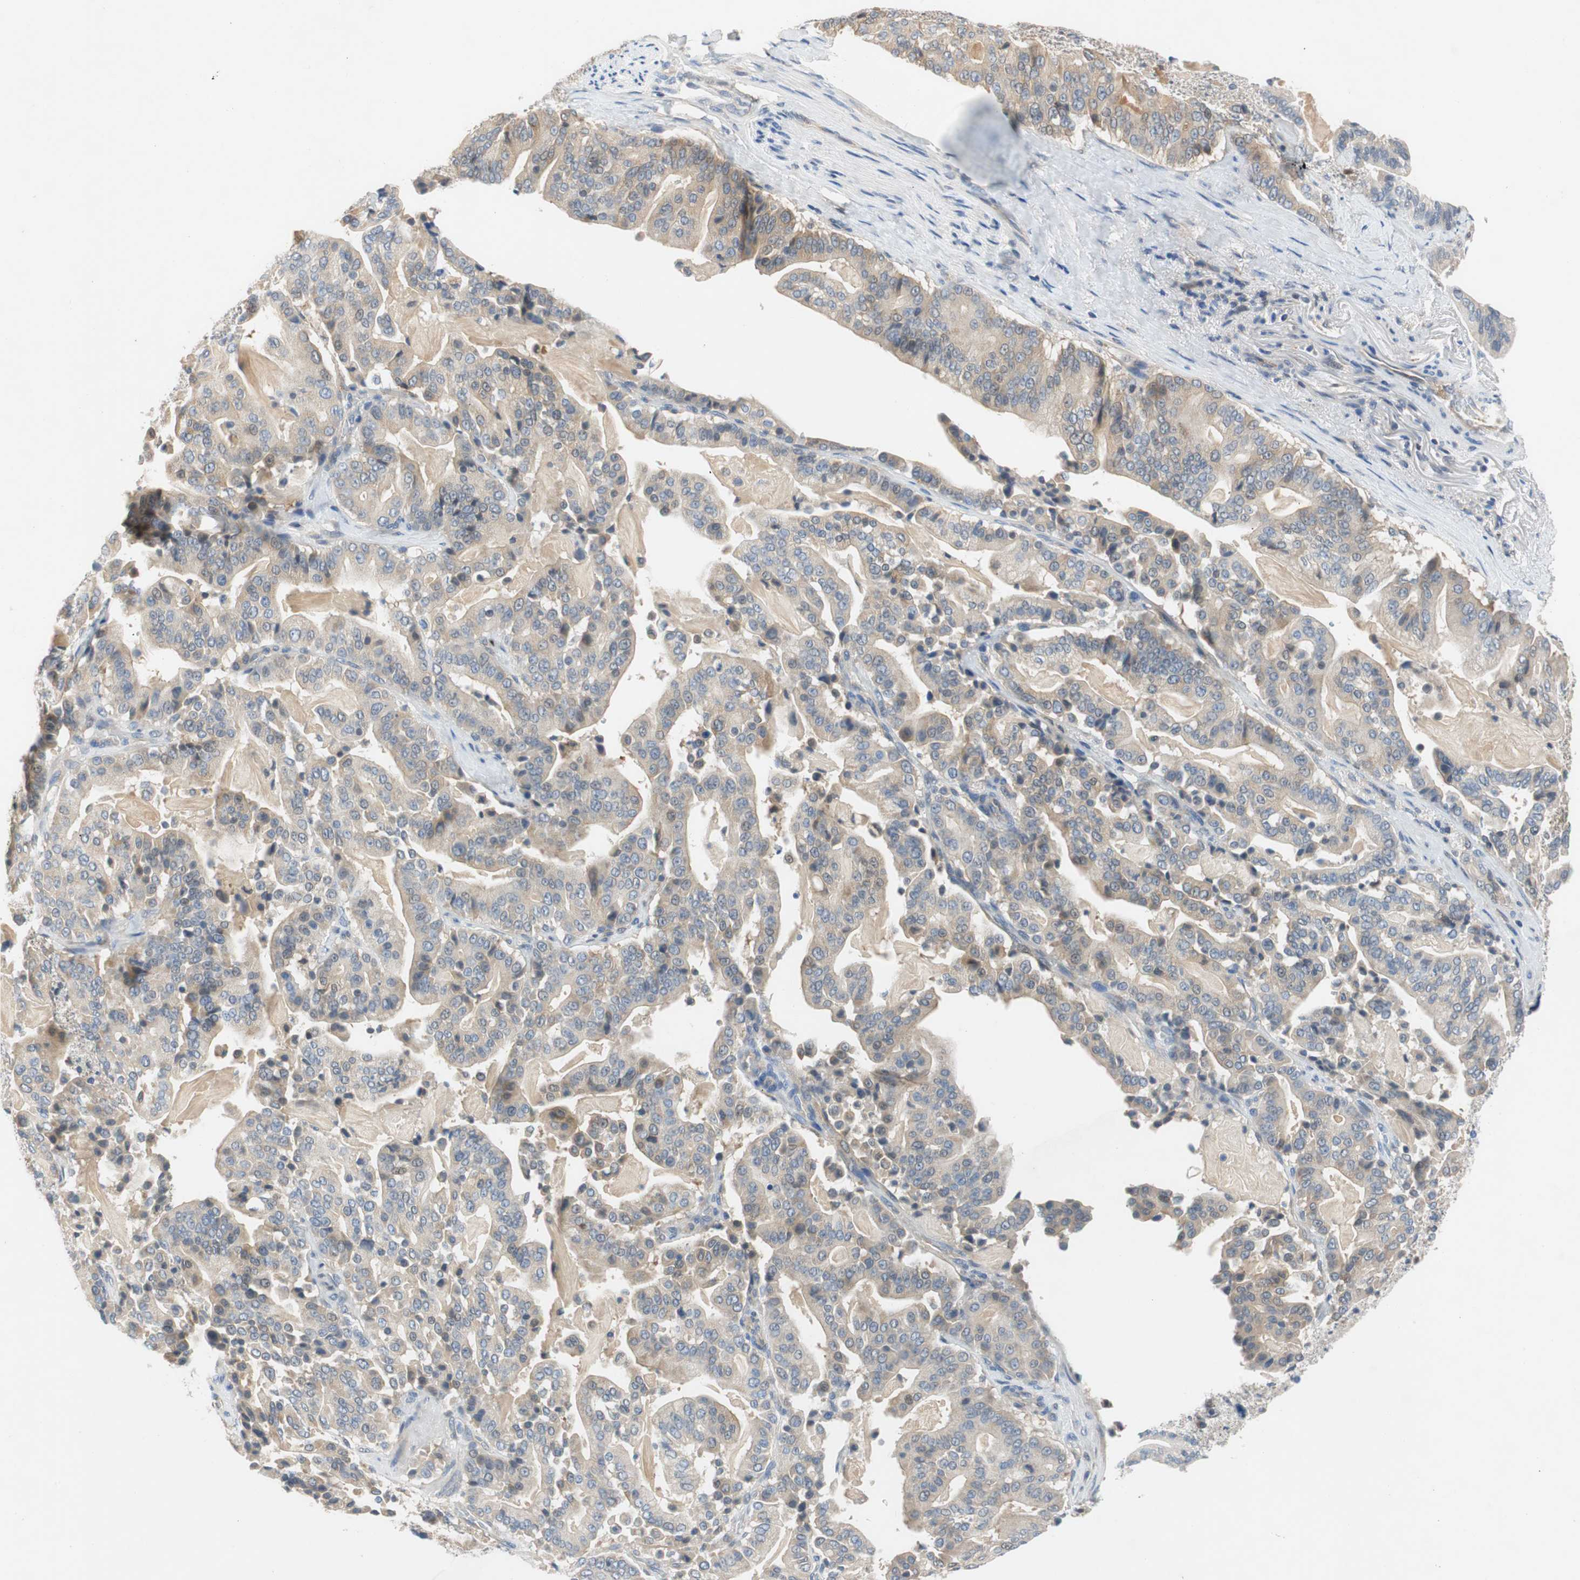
{"staining": {"intensity": "weak", "quantity": "<25%", "location": "cytoplasmic/membranous"}, "tissue": "pancreatic cancer", "cell_type": "Tumor cells", "image_type": "cancer", "snomed": [{"axis": "morphology", "description": "Adenocarcinoma, NOS"}, {"axis": "topography", "description": "Pancreas"}], "caption": "Tumor cells show no significant protein positivity in pancreatic cancer (adenocarcinoma). Brightfield microscopy of IHC stained with DAB (brown) and hematoxylin (blue), captured at high magnification.", "gene": "RELB", "patient": {"sex": "male", "age": 63}}